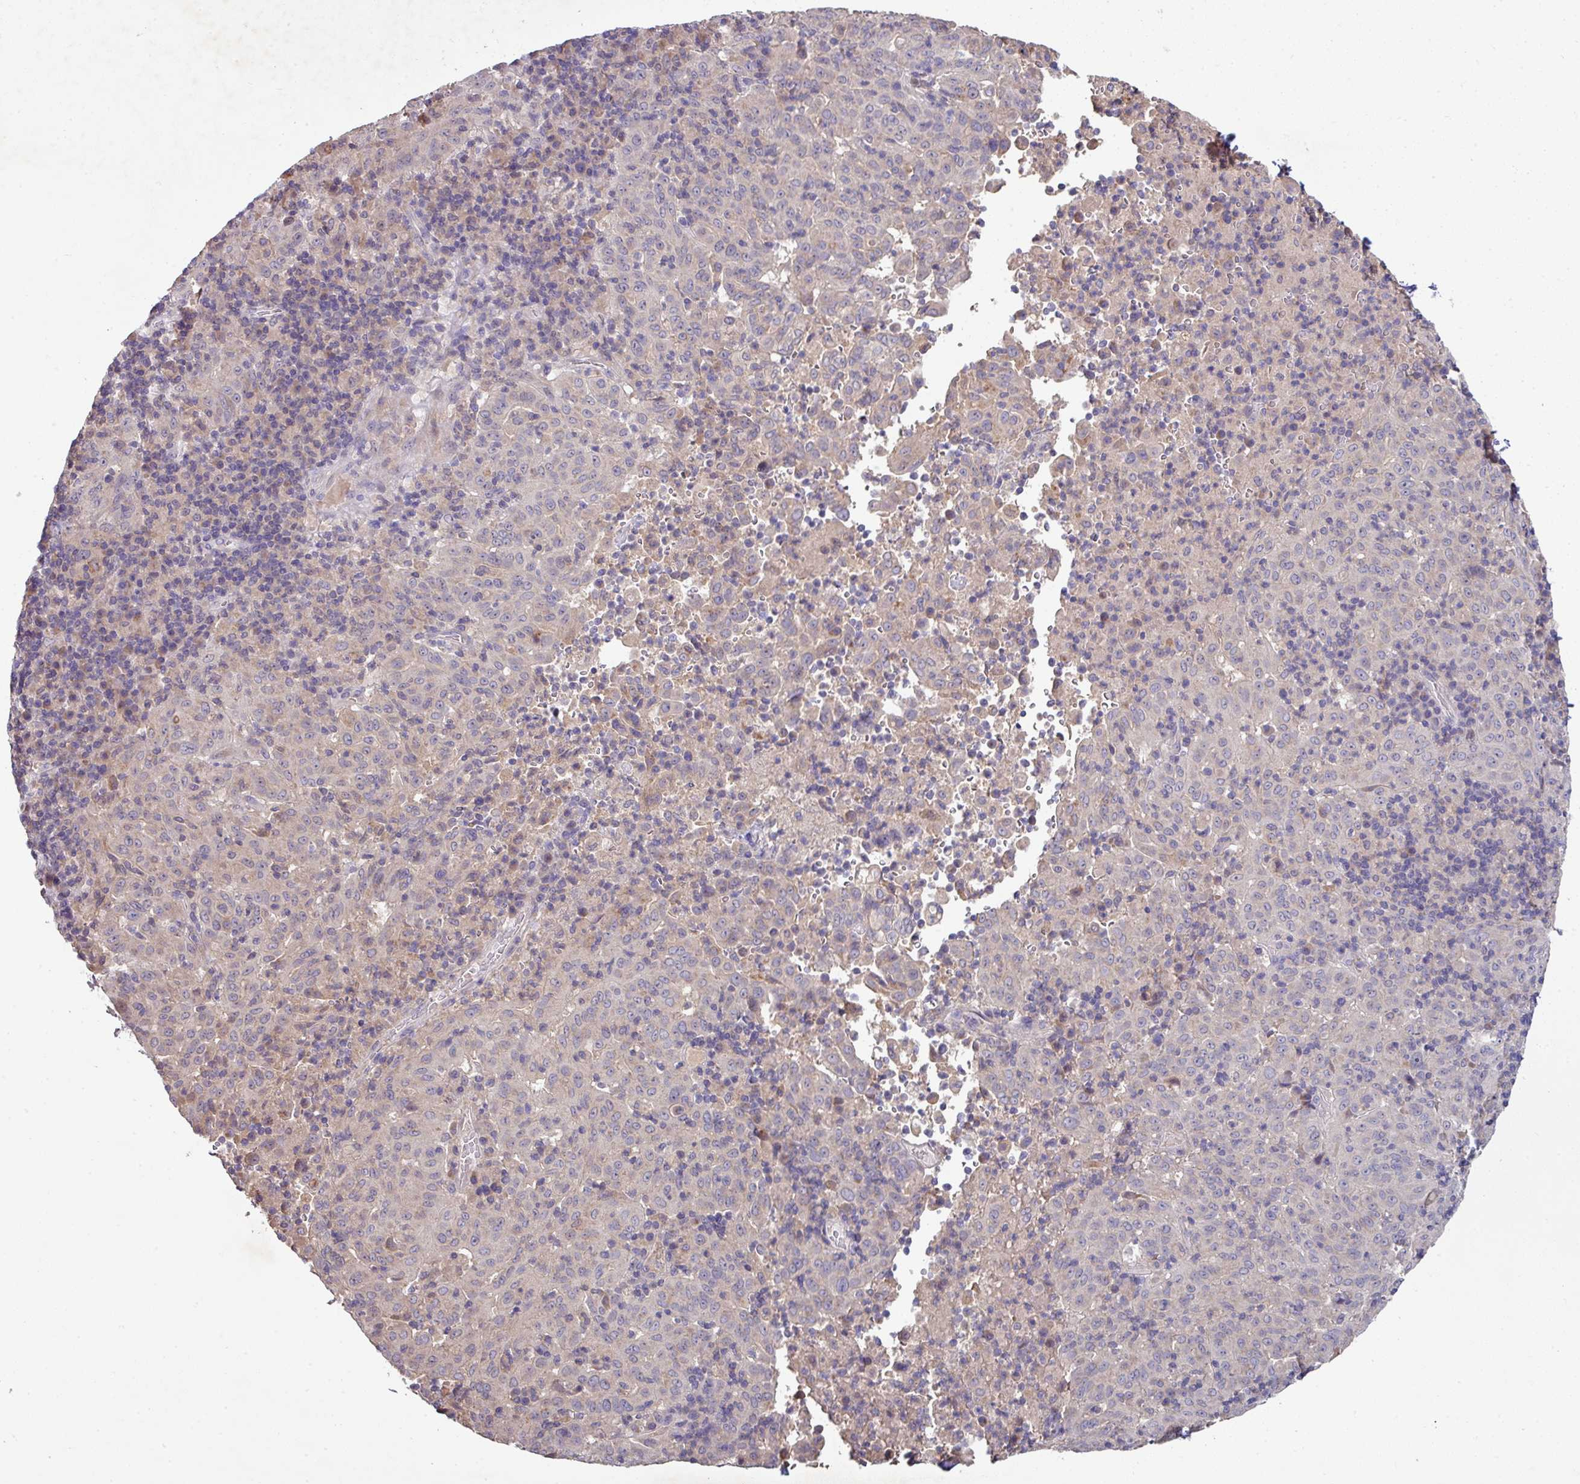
{"staining": {"intensity": "negative", "quantity": "none", "location": "none"}, "tissue": "pancreatic cancer", "cell_type": "Tumor cells", "image_type": "cancer", "snomed": [{"axis": "morphology", "description": "Adenocarcinoma, NOS"}, {"axis": "topography", "description": "Pancreas"}], "caption": "The micrograph shows no staining of tumor cells in pancreatic cancer.", "gene": "AEBP2", "patient": {"sex": "male", "age": 63}}